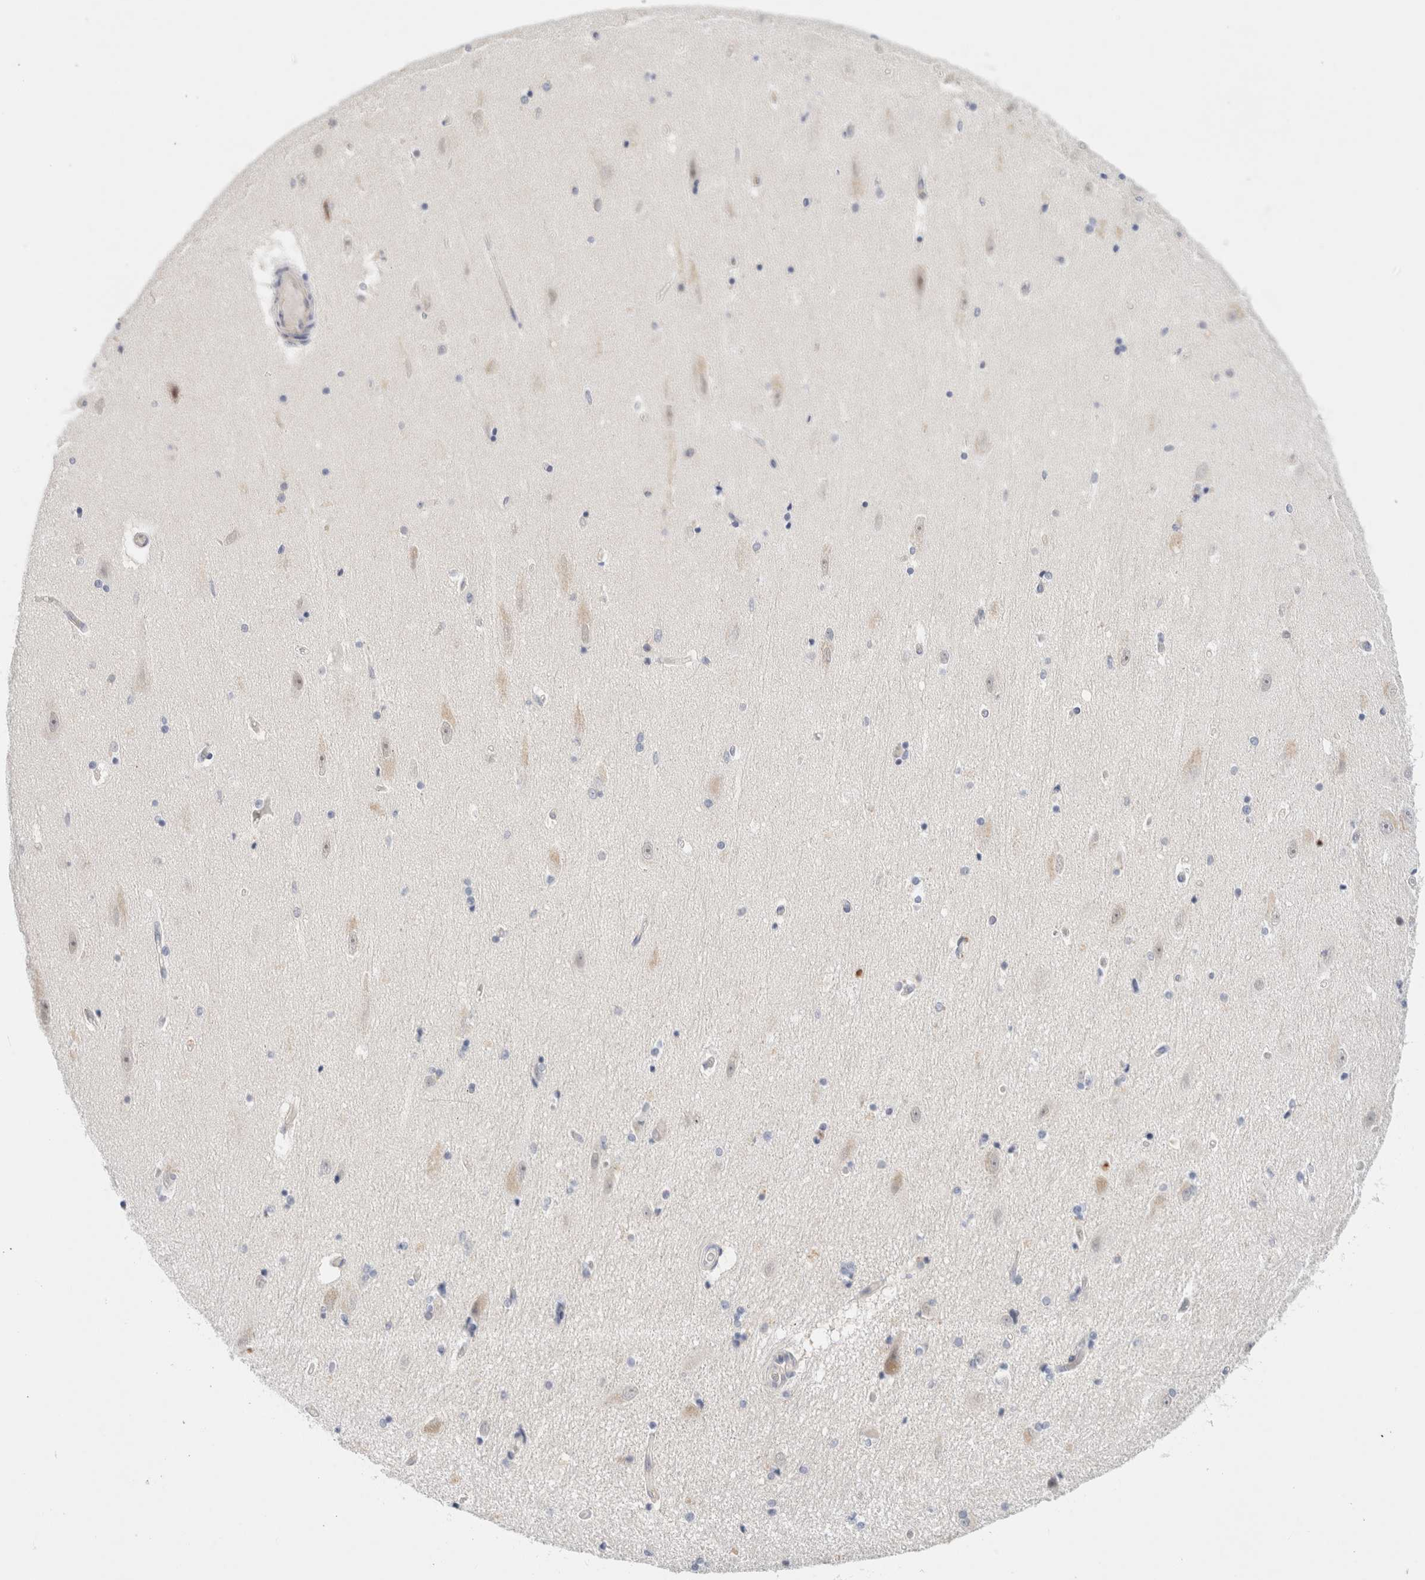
{"staining": {"intensity": "negative", "quantity": "none", "location": "none"}, "tissue": "hippocampus", "cell_type": "Glial cells", "image_type": "normal", "snomed": [{"axis": "morphology", "description": "Normal tissue, NOS"}, {"axis": "topography", "description": "Hippocampus"}], "caption": "Immunohistochemistry (IHC) image of unremarkable human hippocampus stained for a protein (brown), which shows no expression in glial cells. (DAB immunohistochemistry visualized using brightfield microscopy, high magnification).", "gene": "SDR16C5", "patient": {"sex": "female", "age": 54}}